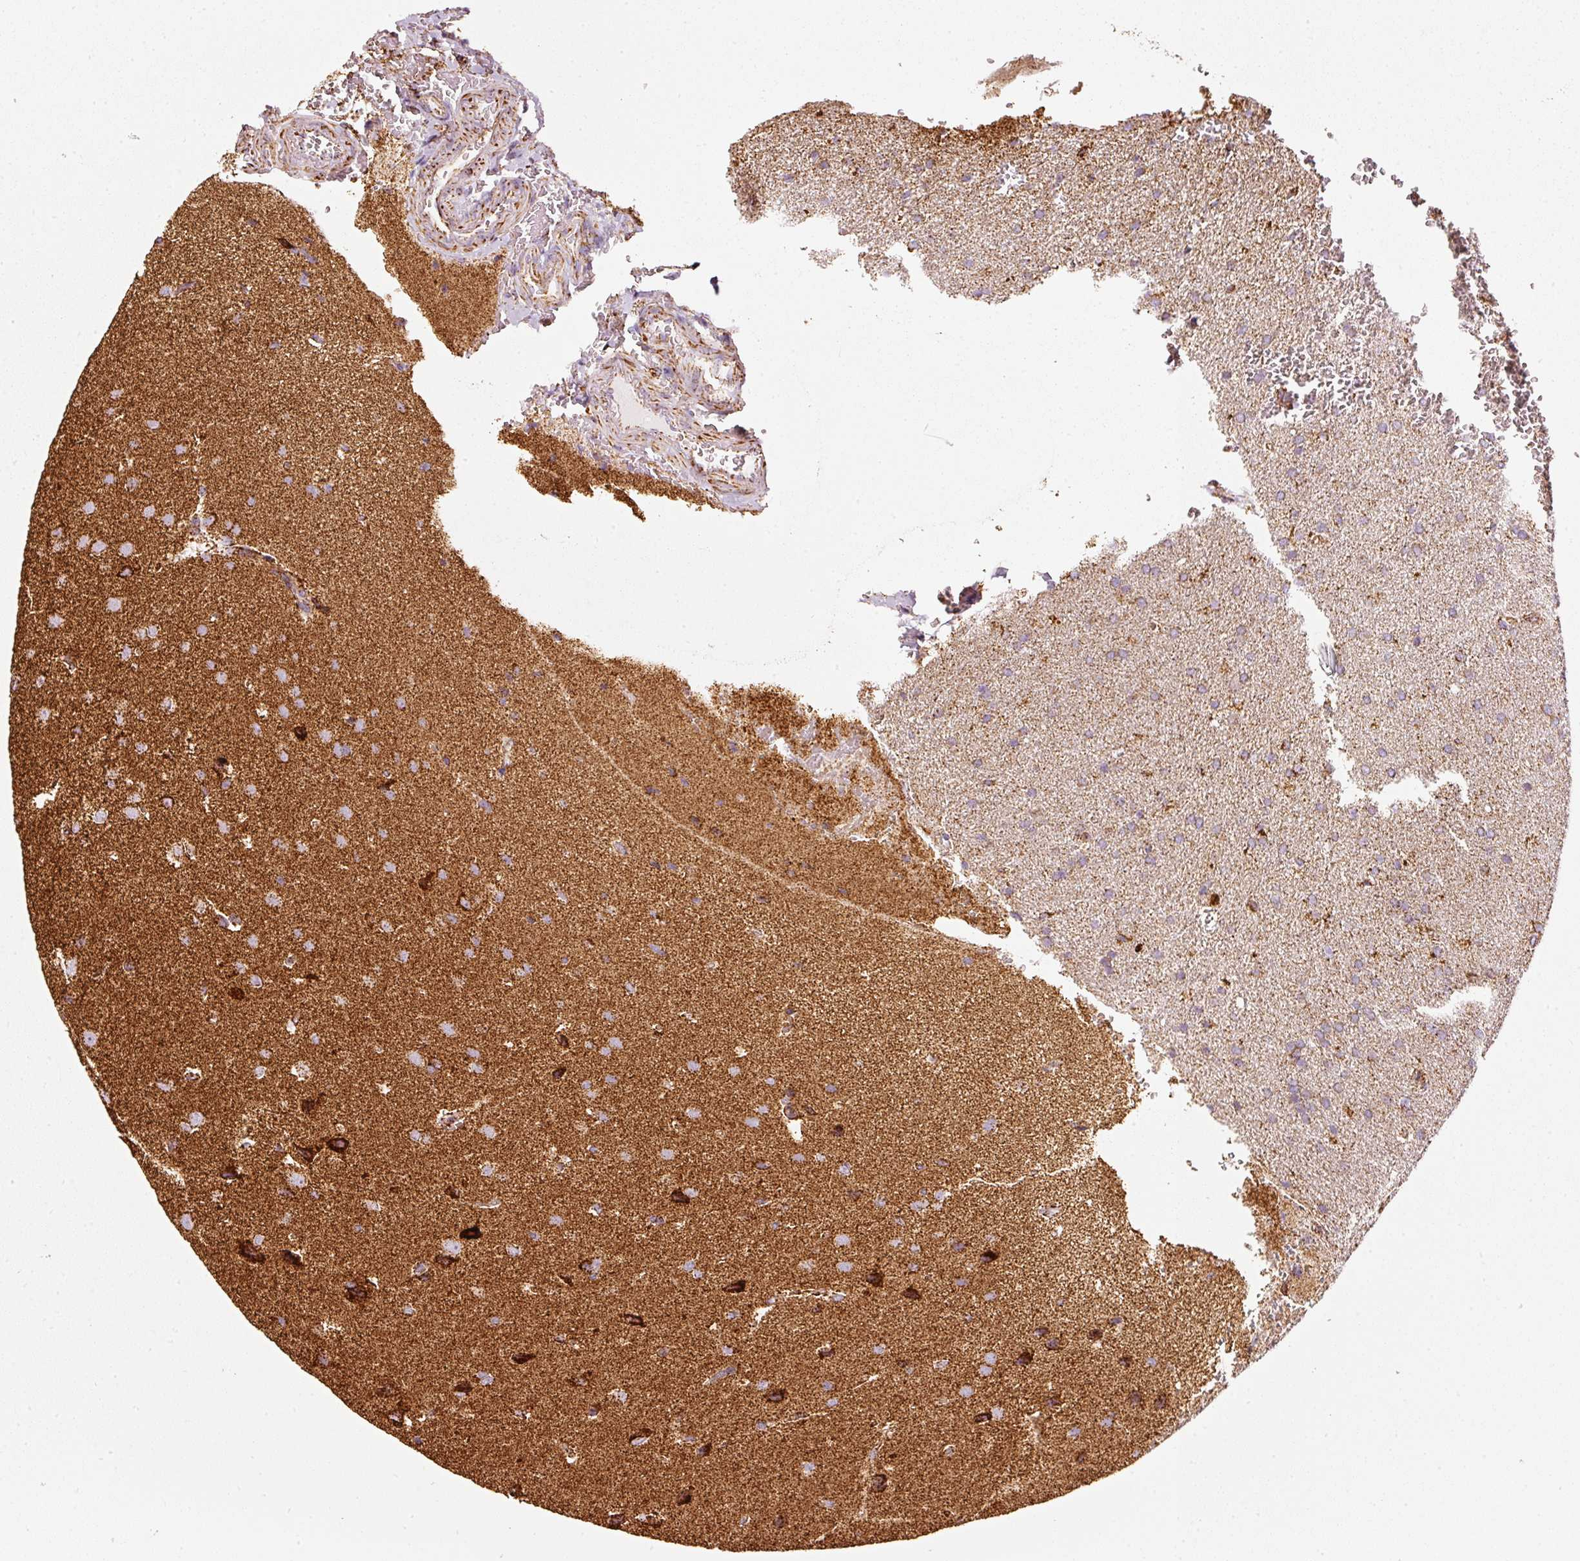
{"staining": {"intensity": "moderate", "quantity": ">75%", "location": "cytoplasmic/membranous"}, "tissue": "glioma", "cell_type": "Tumor cells", "image_type": "cancer", "snomed": [{"axis": "morphology", "description": "Glioma, malignant, Low grade"}, {"axis": "topography", "description": "Brain"}], "caption": "Immunohistochemical staining of glioma demonstrates medium levels of moderate cytoplasmic/membranous protein expression in about >75% of tumor cells.", "gene": "MT-CO2", "patient": {"sex": "female", "age": 33}}